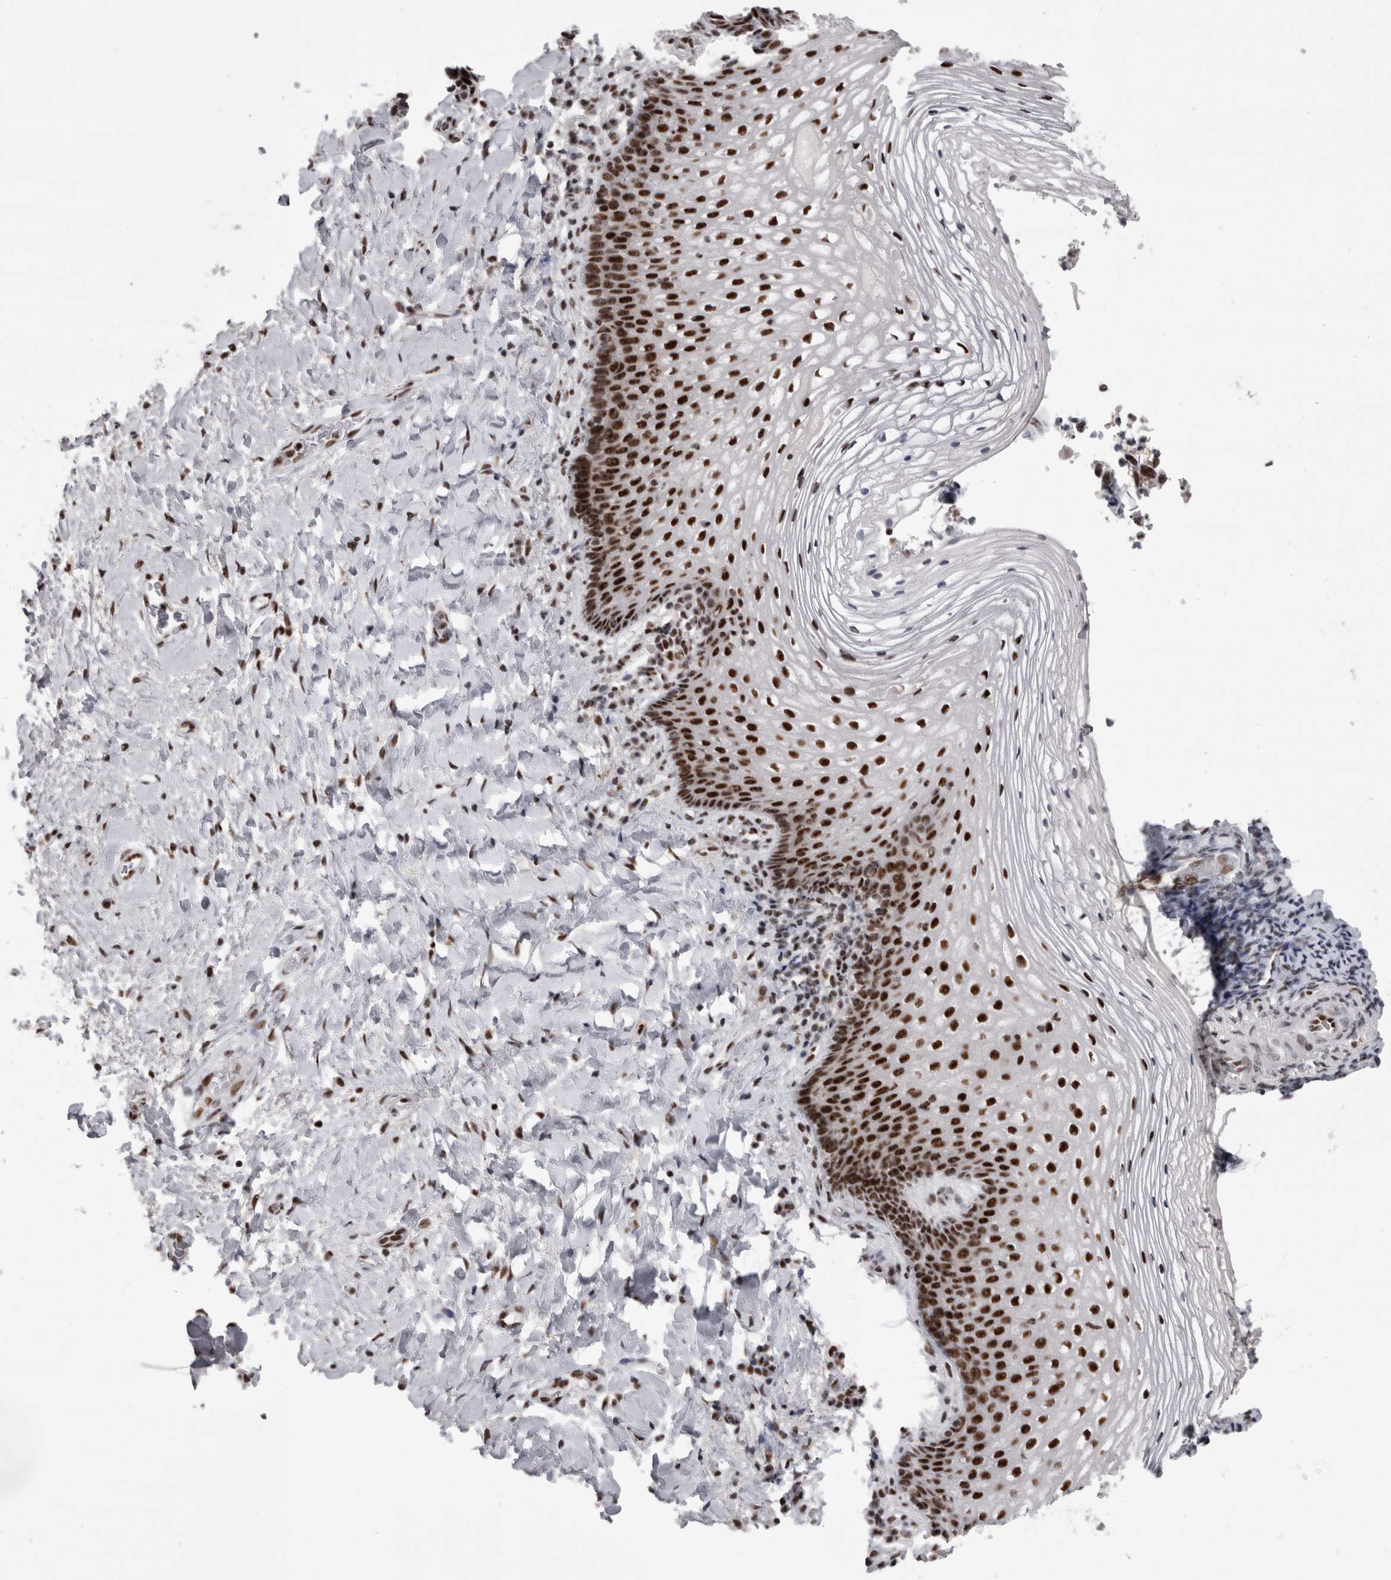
{"staining": {"intensity": "strong", "quantity": ">75%", "location": "nuclear"}, "tissue": "vagina", "cell_type": "Squamous epithelial cells", "image_type": "normal", "snomed": [{"axis": "morphology", "description": "Normal tissue, NOS"}, {"axis": "topography", "description": "Vagina"}], "caption": "Protein expression analysis of normal vagina reveals strong nuclear staining in about >75% of squamous epithelial cells. (Brightfield microscopy of DAB IHC at high magnification).", "gene": "SNRNP40", "patient": {"sex": "female", "age": 60}}